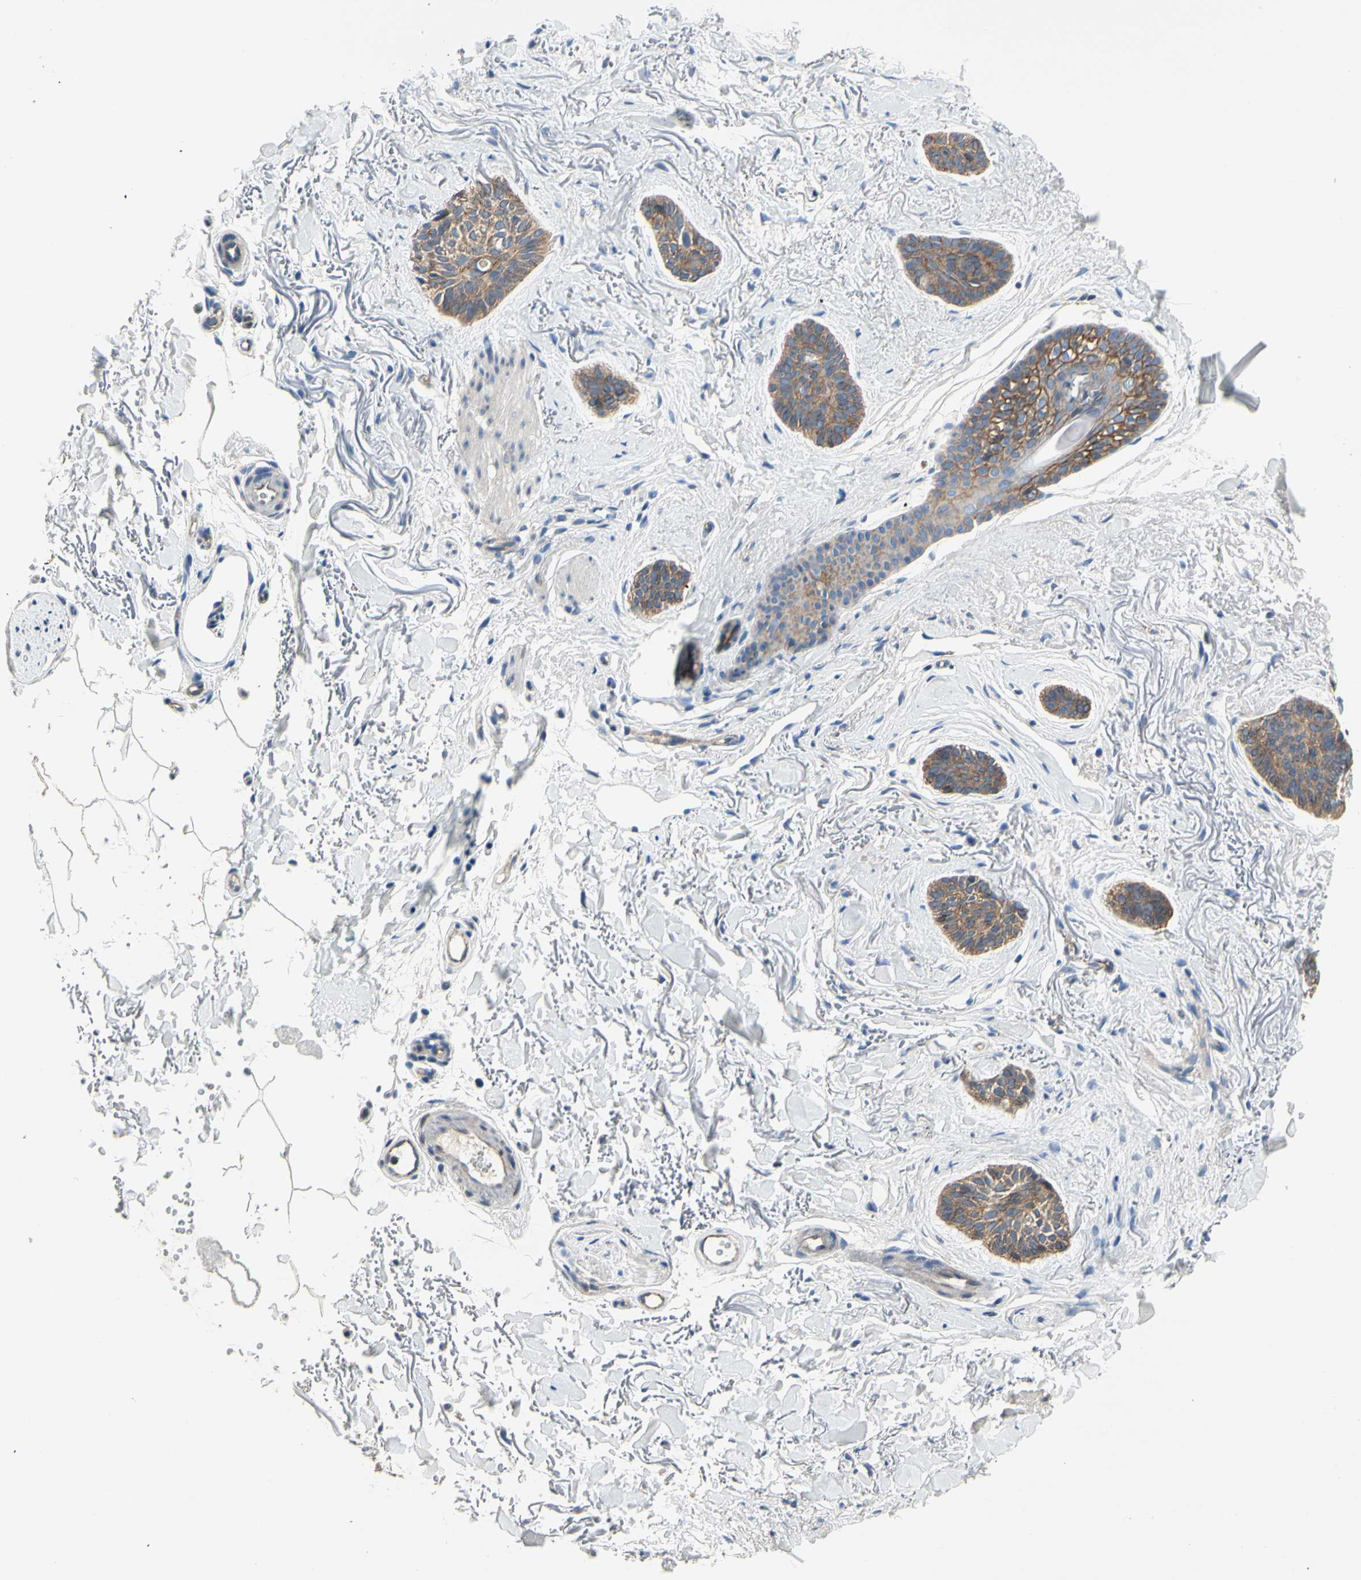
{"staining": {"intensity": "moderate", "quantity": "25%-75%", "location": "cytoplasmic/membranous"}, "tissue": "skin cancer", "cell_type": "Tumor cells", "image_type": "cancer", "snomed": [{"axis": "morphology", "description": "Basal cell carcinoma"}, {"axis": "topography", "description": "Skin"}], "caption": "The image demonstrates a brown stain indicating the presence of a protein in the cytoplasmic/membranous of tumor cells in skin cancer (basal cell carcinoma).", "gene": "LGR6", "patient": {"sex": "female", "age": 84}}